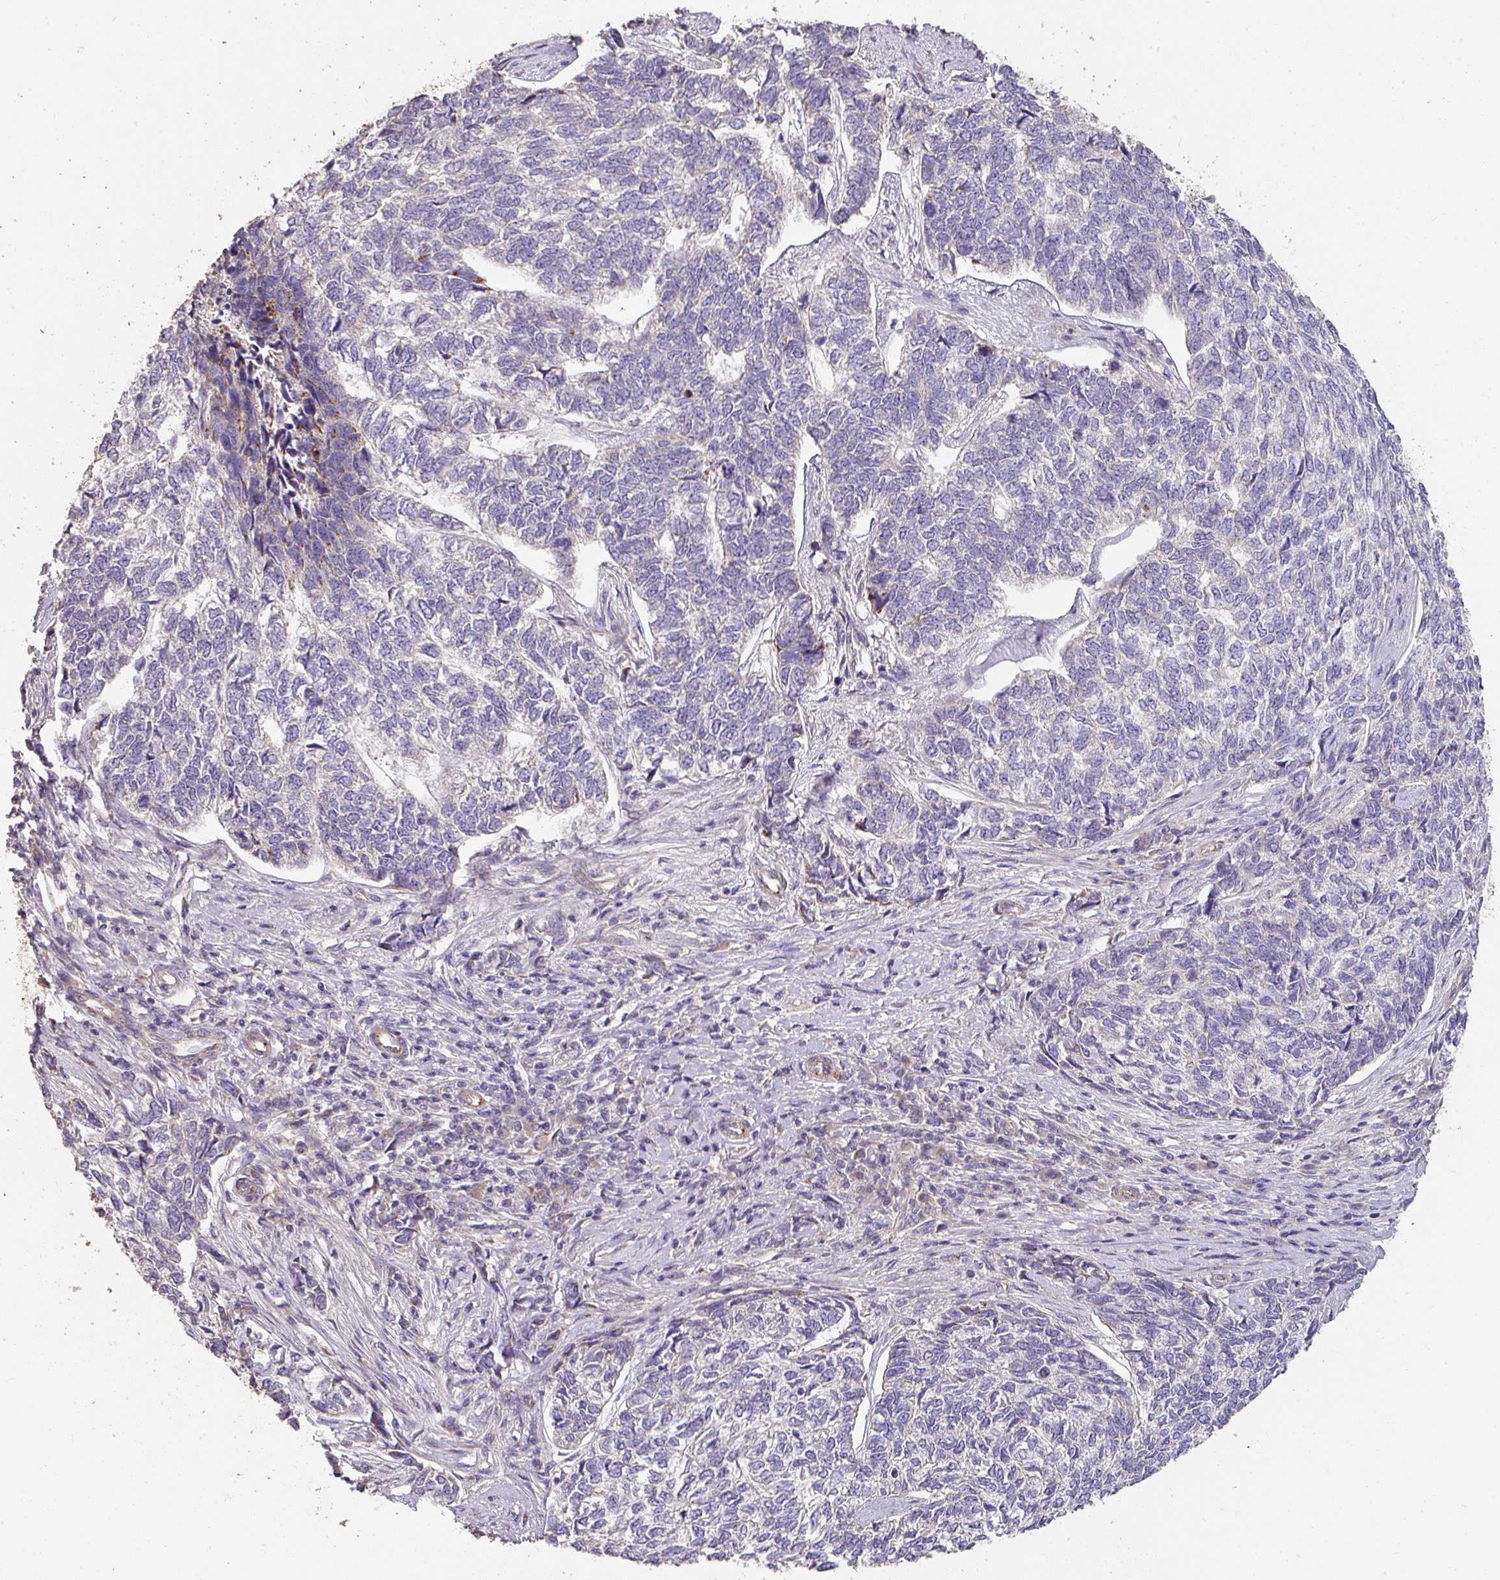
{"staining": {"intensity": "negative", "quantity": "none", "location": "none"}, "tissue": "skin cancer", "cell_type": "Tumor cells", "image_type": "cancer", "snomed": [{"axis": "morphology", "description": "Basal cell carcinoma"}, {"axis": "topography", "description": "Skin"}], "caption": "The image shows no significant positivity in tumor cells of basal cell carcinoma (skin).", "gene": "PCDH1", "patient": {"sex": "female", "age": 65}}